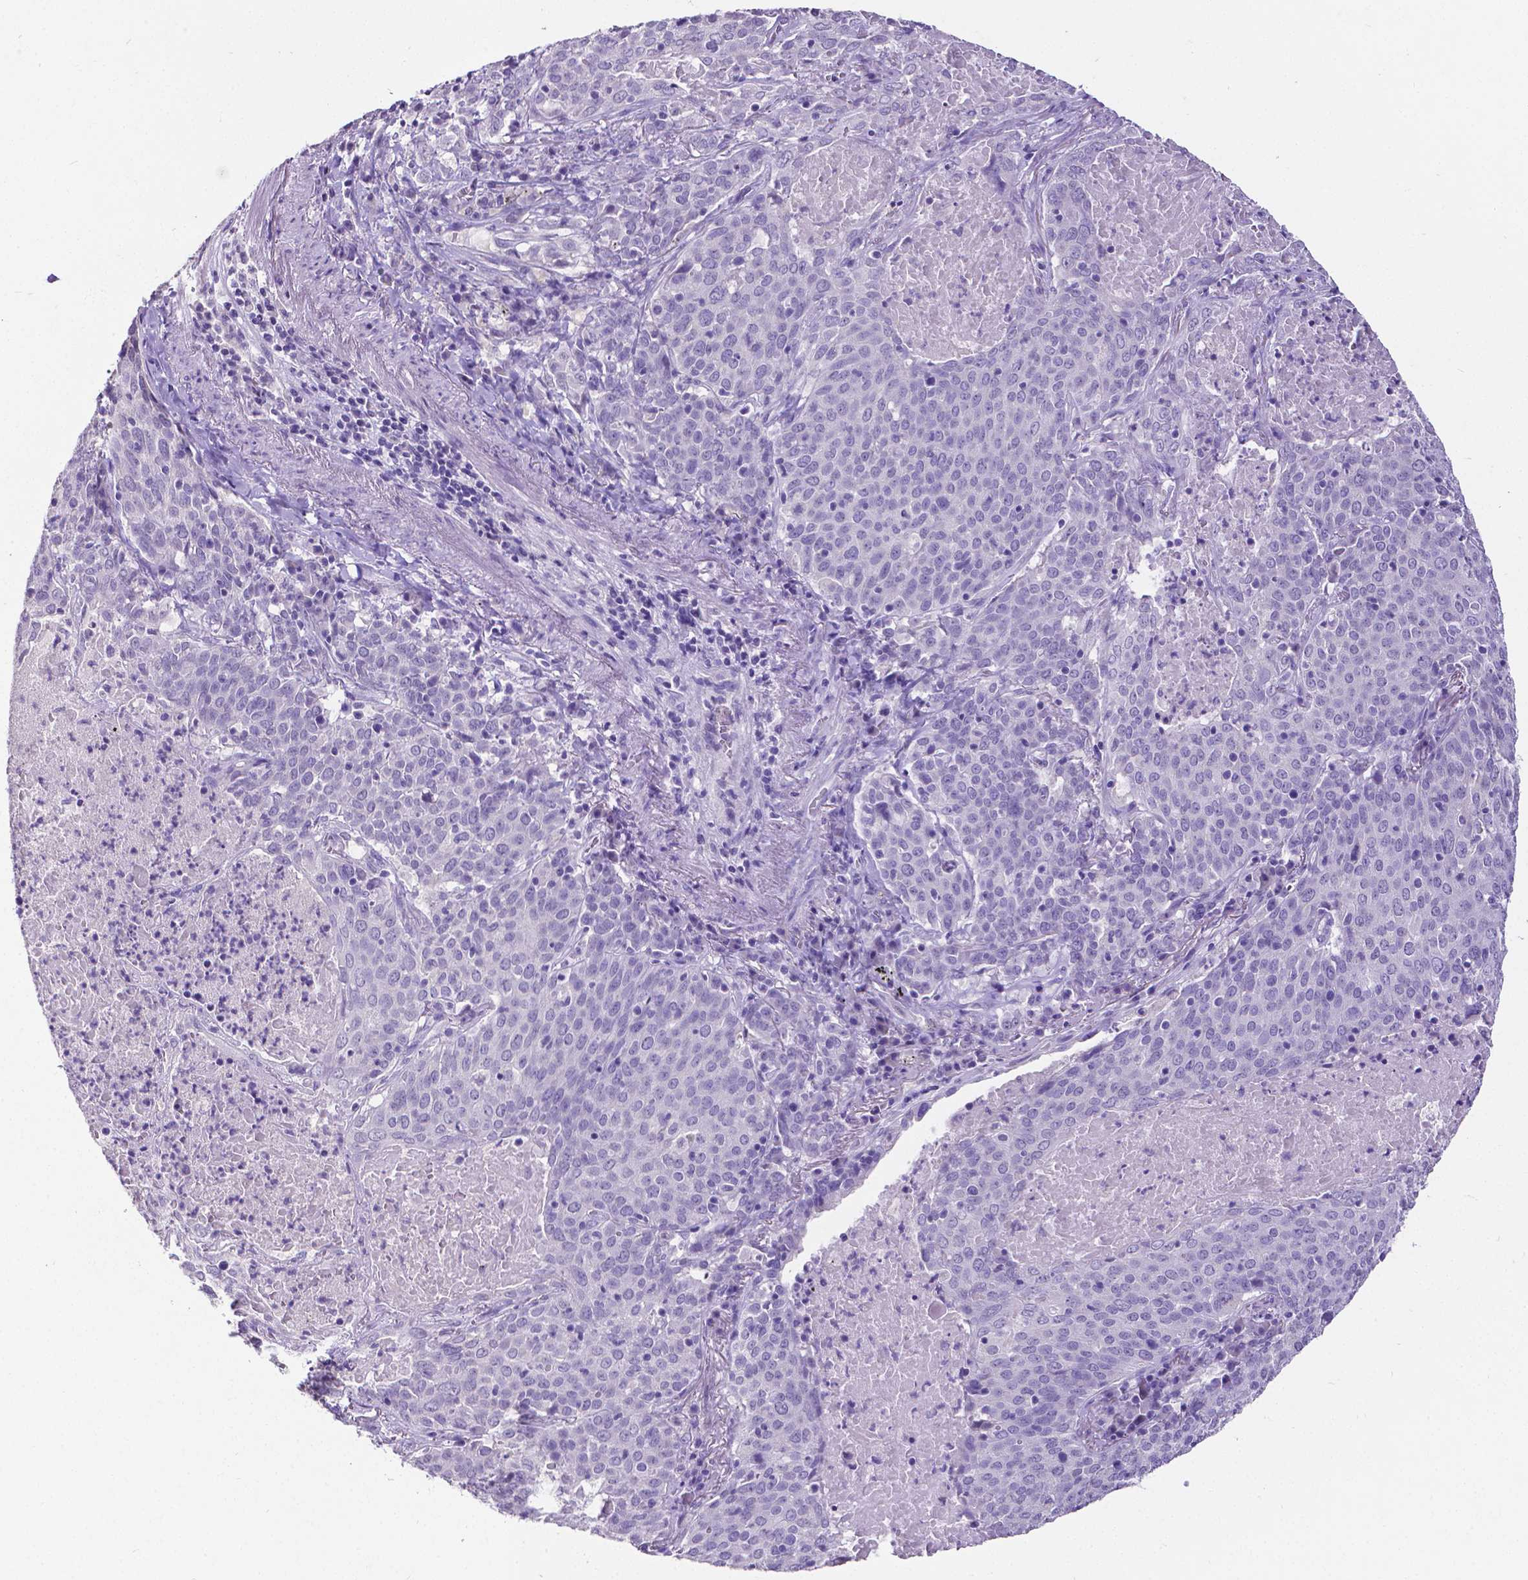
{"staining": {"intensity": "negative", "quantity": "none", "location": "none"}, "tissue": "lung cancer", "cell_type": "Tumor cells", "image_type": "cancer", "snomed": [{"axis": "morphology", "description": "Squamous cell carcinoma, NOS"}, {"axis": "topography", "description": "Lung"}], "caption": "Human lung cancer stained for a protein using immunohistochemistry (IHC) displays no staining in tumor cells.", "gene": "SATB2", "patient": {"sex": "male", "age": 82}}